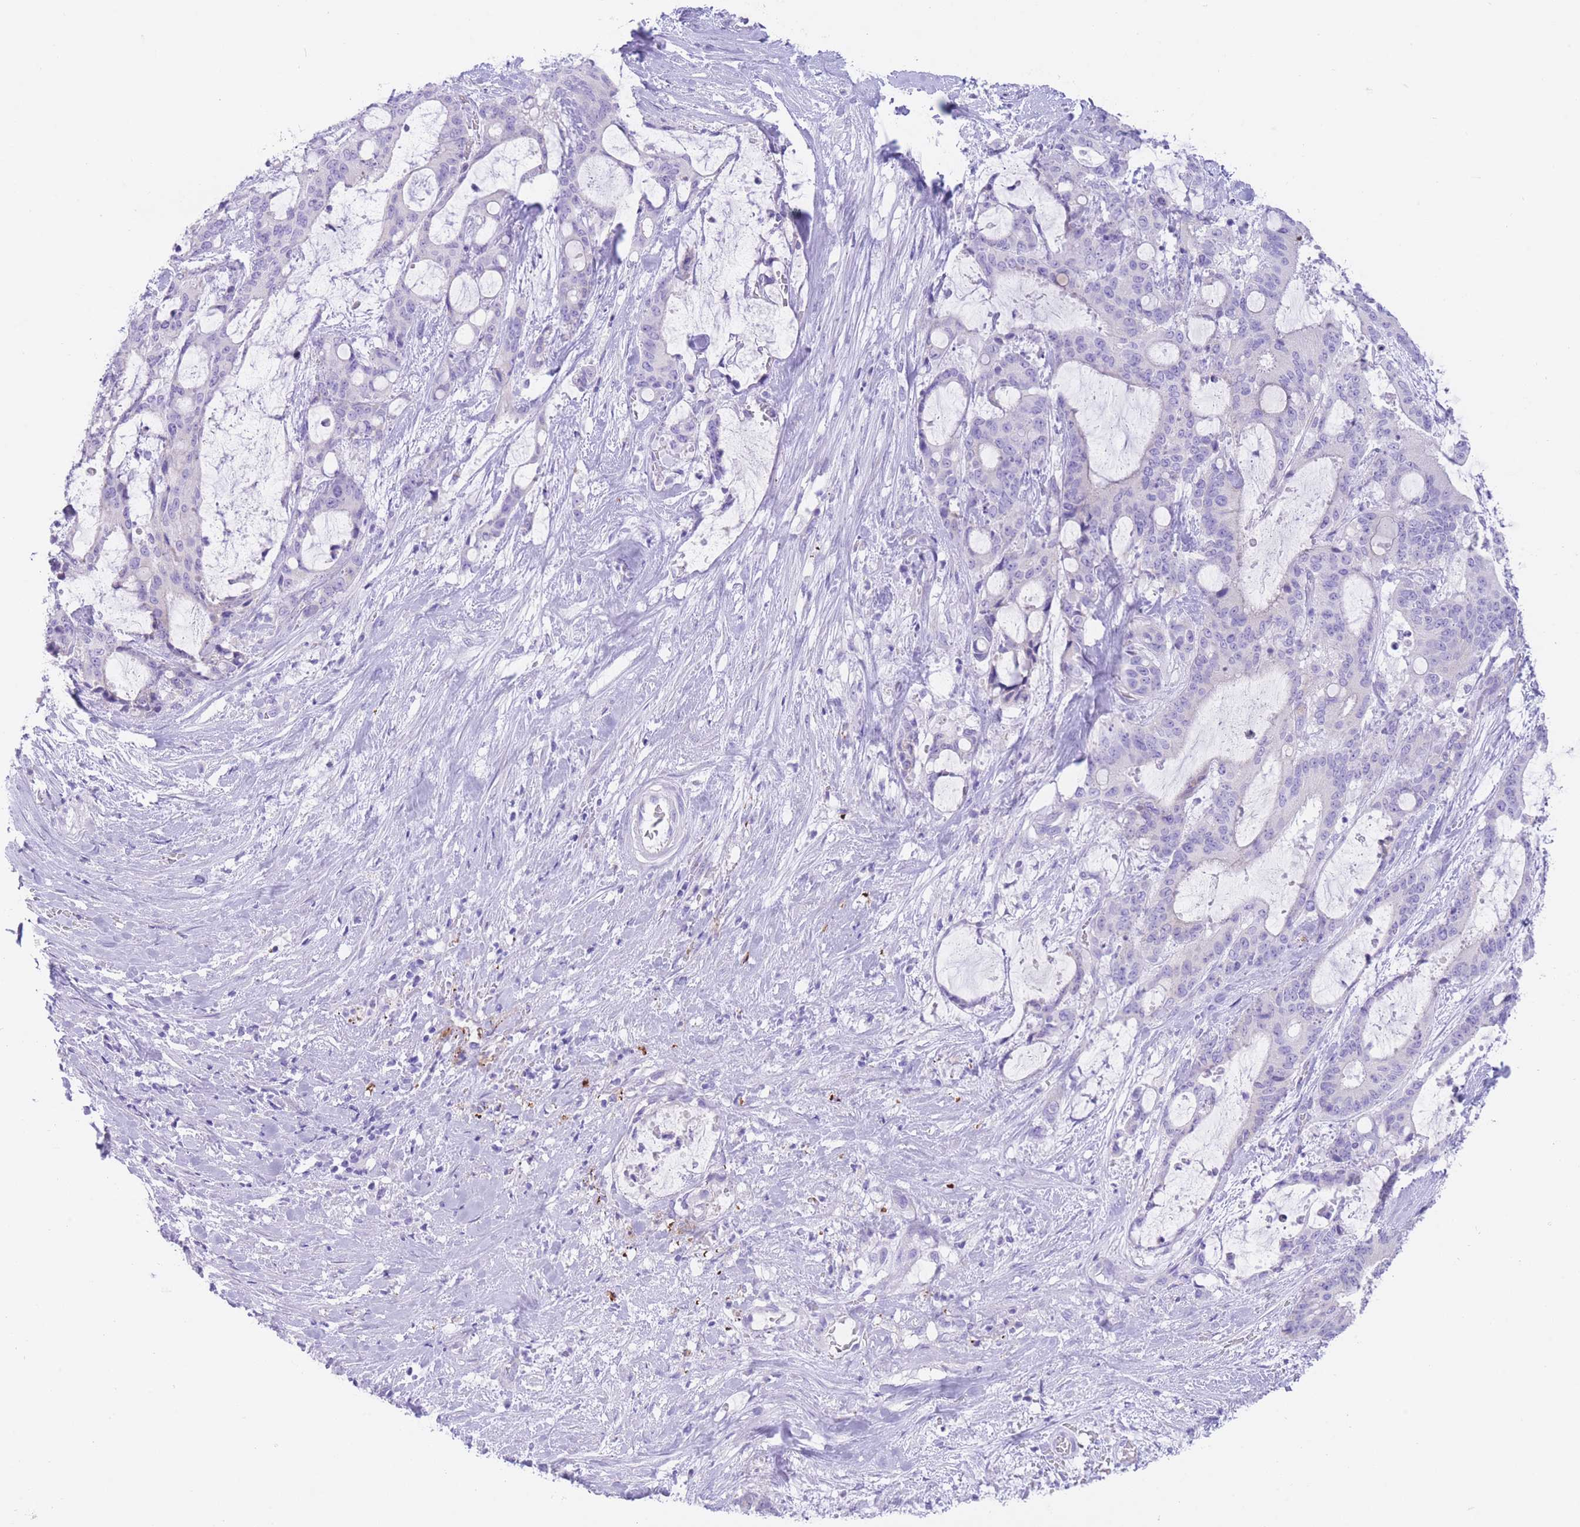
{"staining": {"intensity": "negative", "quantity": "none", "location": "none"}, "tissue": "liver cancer", "cell_type": "Tumor cells", "image_type": "cancer", "snomed": [{"axis": "morphology", "description": "Normal tissue, NOS"}, {"axis": "morphology", "description": "Cholangiocarcinoma"}, {"axis": "topography", "description": "Liver"}, {"axis": "topography", "description": "Peripheral nerve tissue"}], "caption": "Tumor cells are negative for brown protein staining in liver cancer (cholangiocarcinoma).", "gene": "QTRT1", "patient": {"sex": "female", "age": 73}}